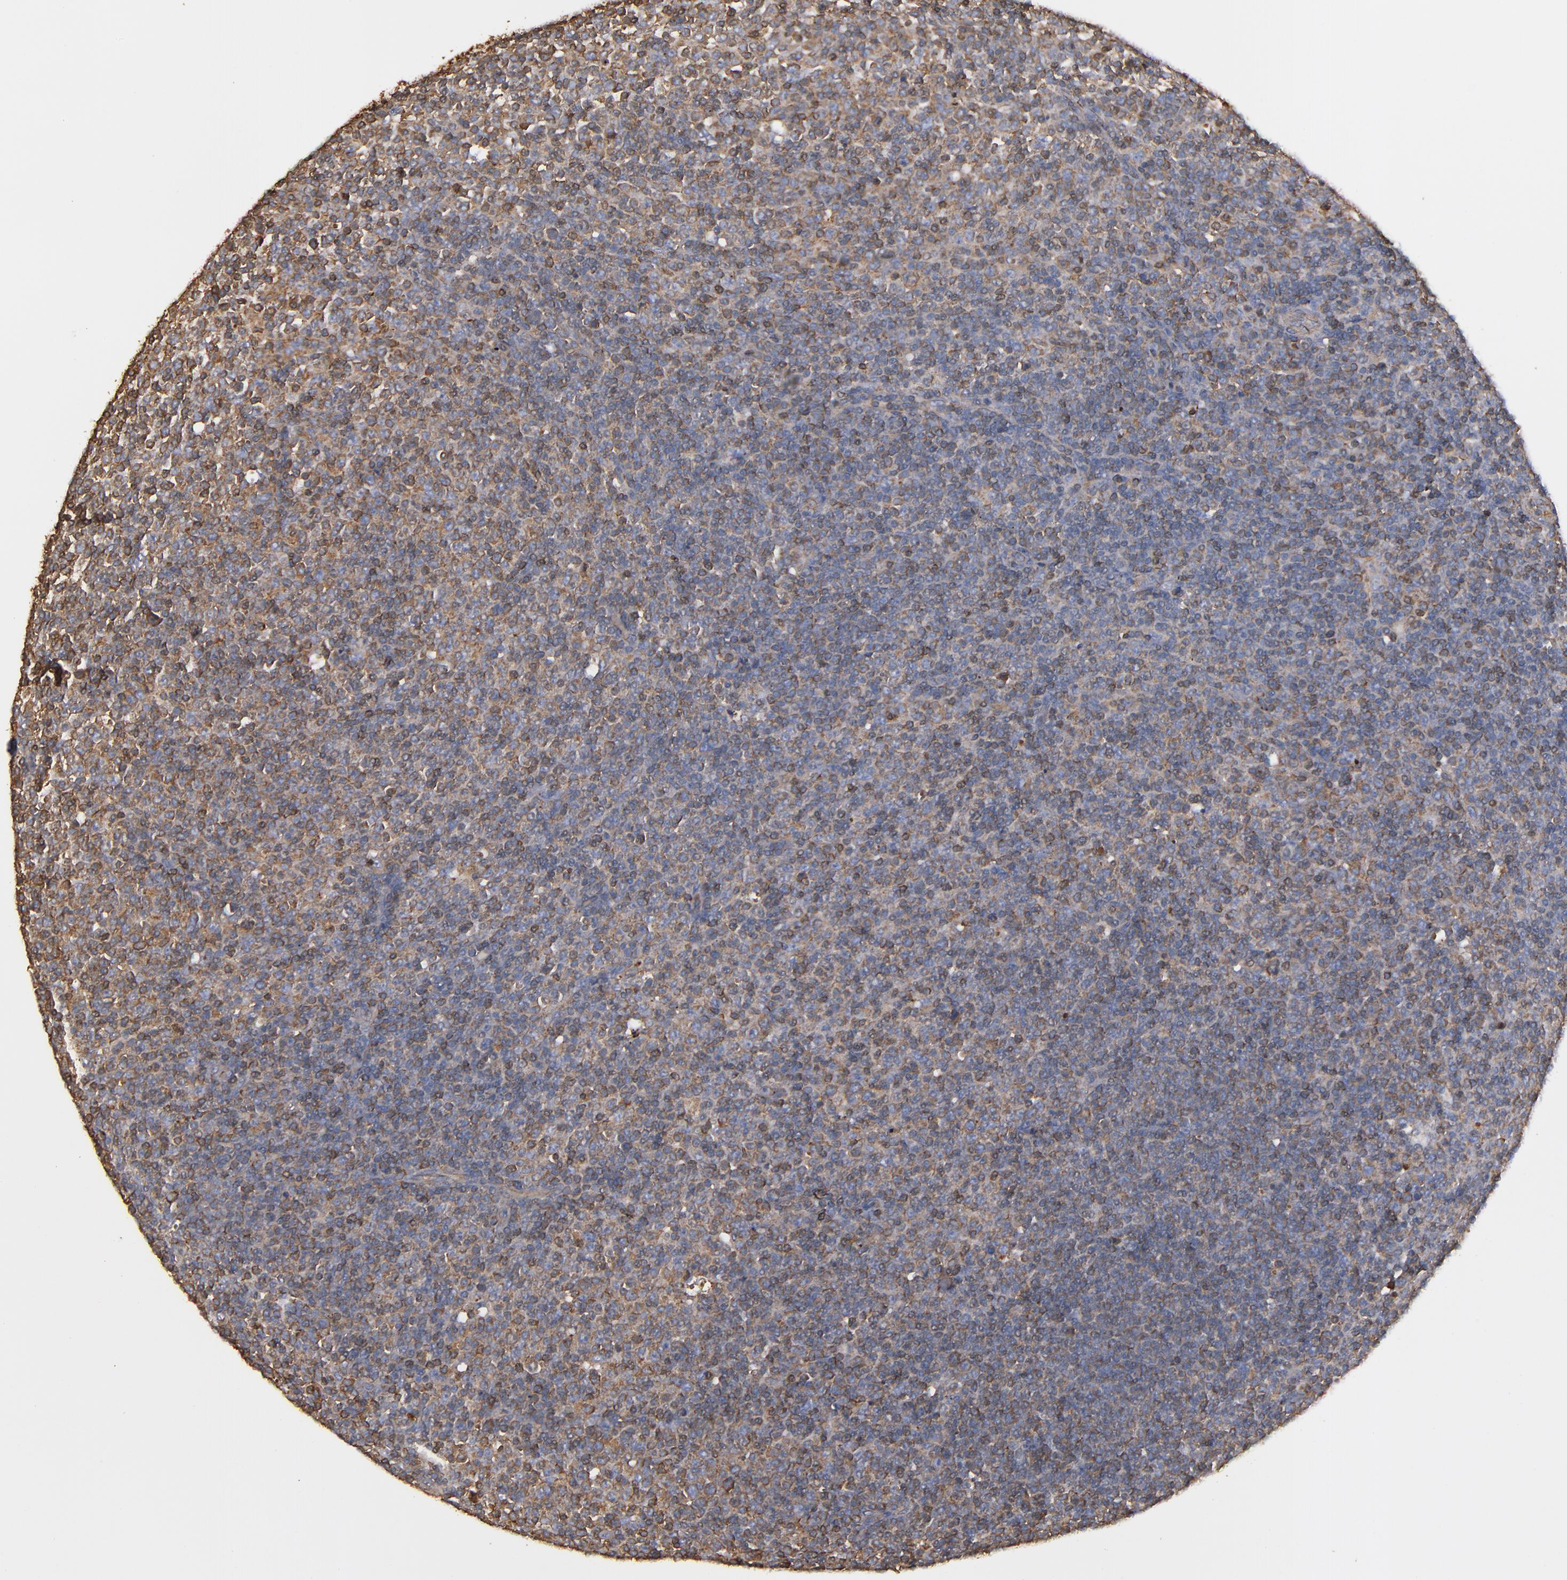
{"staining": {"intensity": "moderate", "quantity": "<25%", "location": "cytoplasmic/membranous"}, "tissue": "lymphoma", "cell_type": "Tumor cells", "image_type": "cancer", "snomed": [{"axis": "morphology", "description": "Malignant lymphoma, non-Hodgkin's type, Low grade"}, {"axis": "topography", "description": "Lymph node"}], "caption": "Human low-grade malignant lymphoma, non-Hodgkin's type stained with a protein marker shows moderate staining in tumor cells.", "gene": "ACTN4", "patient": {"sex": "male", "age": 70}}